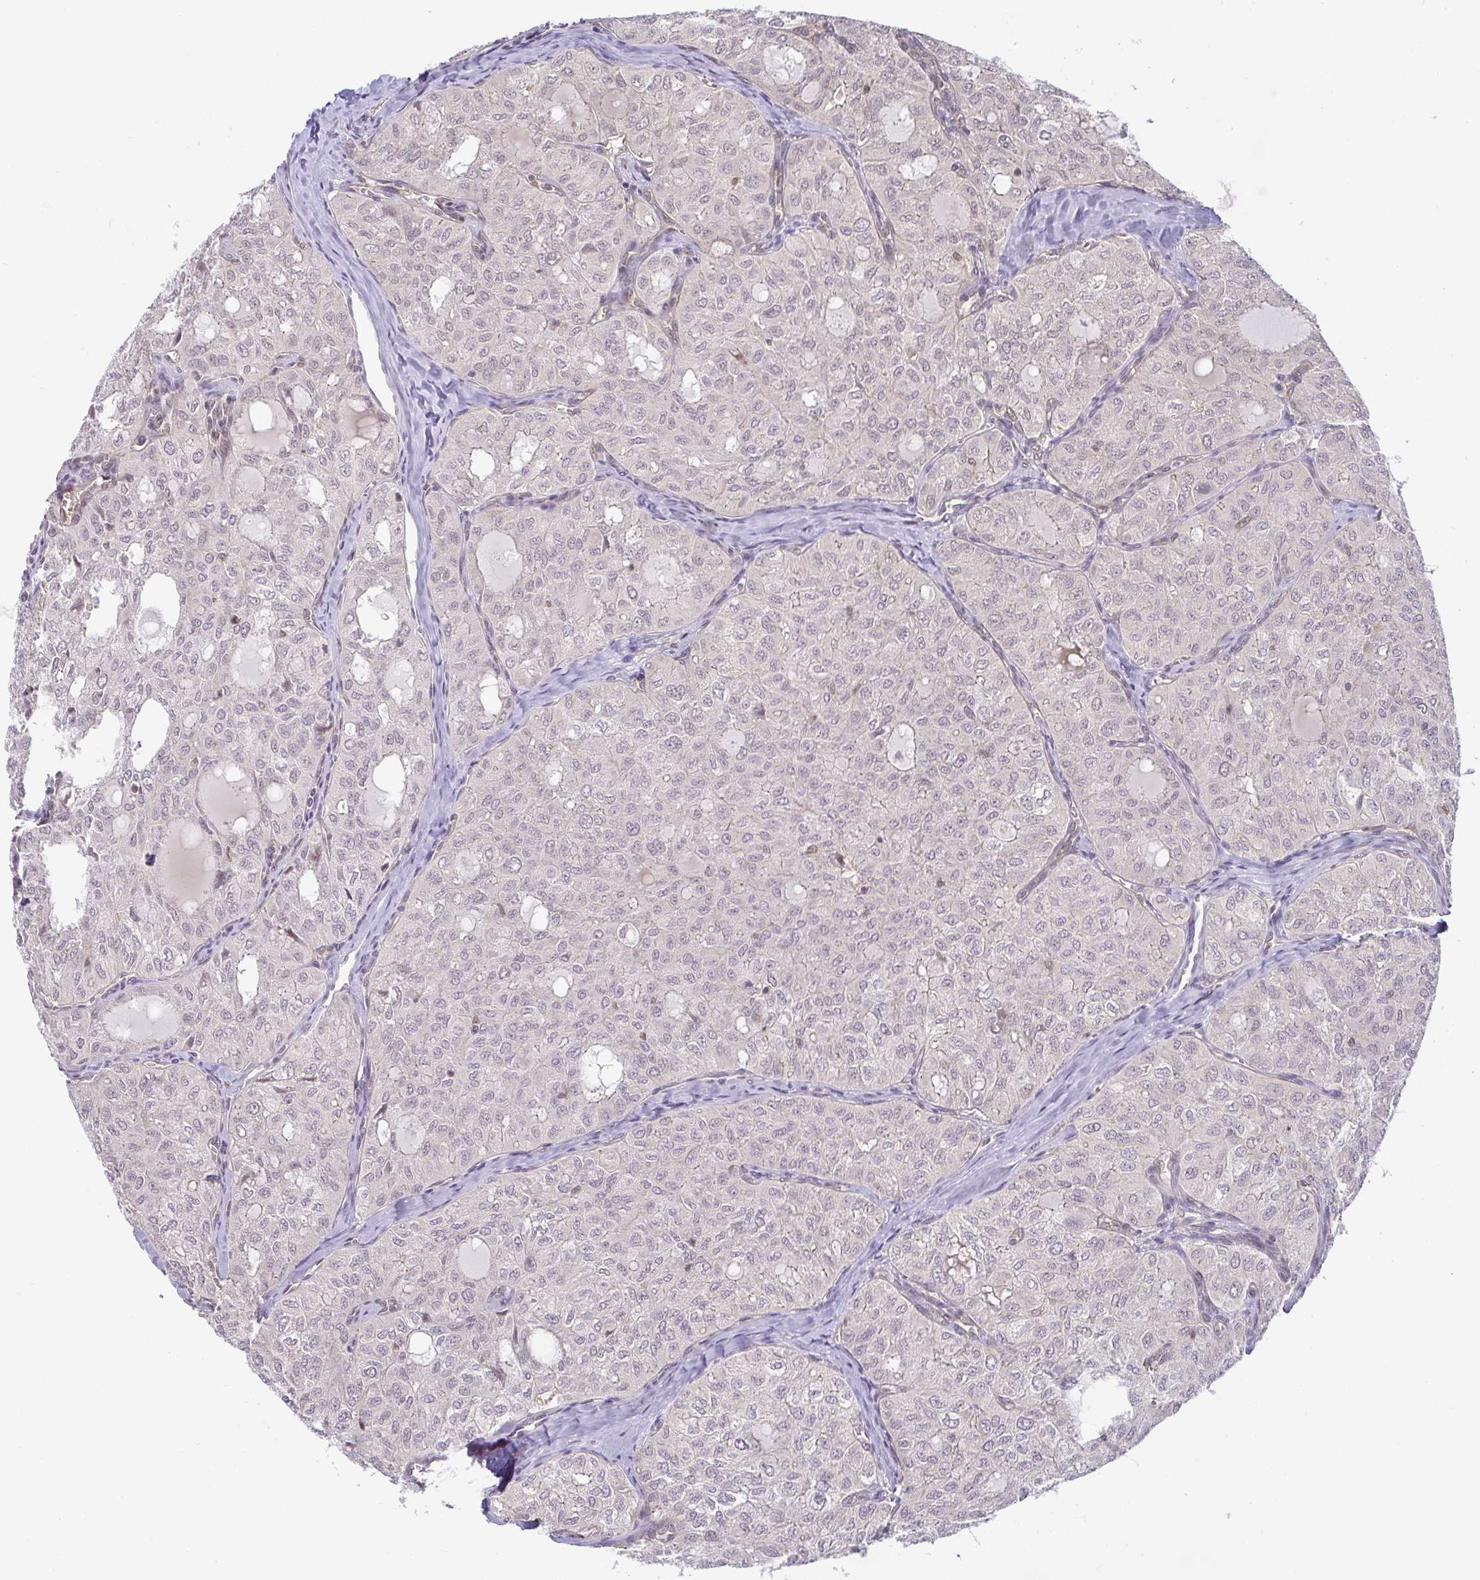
{"staining": {"intensity": "negative", "quantity": "none", "location": "none"}, "tissue": "thyroid cancer", "cell_type": "Tumor cells", "image_type": "cancer", "snomed": [{"axis": "morphology", "description": "Follicular adenoma carcinoma, NOS"}, {"axis": "topography", "description": "Thyroid gland"}], "caption": "There is no significant staining in tumor cells of thyroid cancer.", "gene": "GSDMB", "patient": {"sex": "male", "age": 75}}